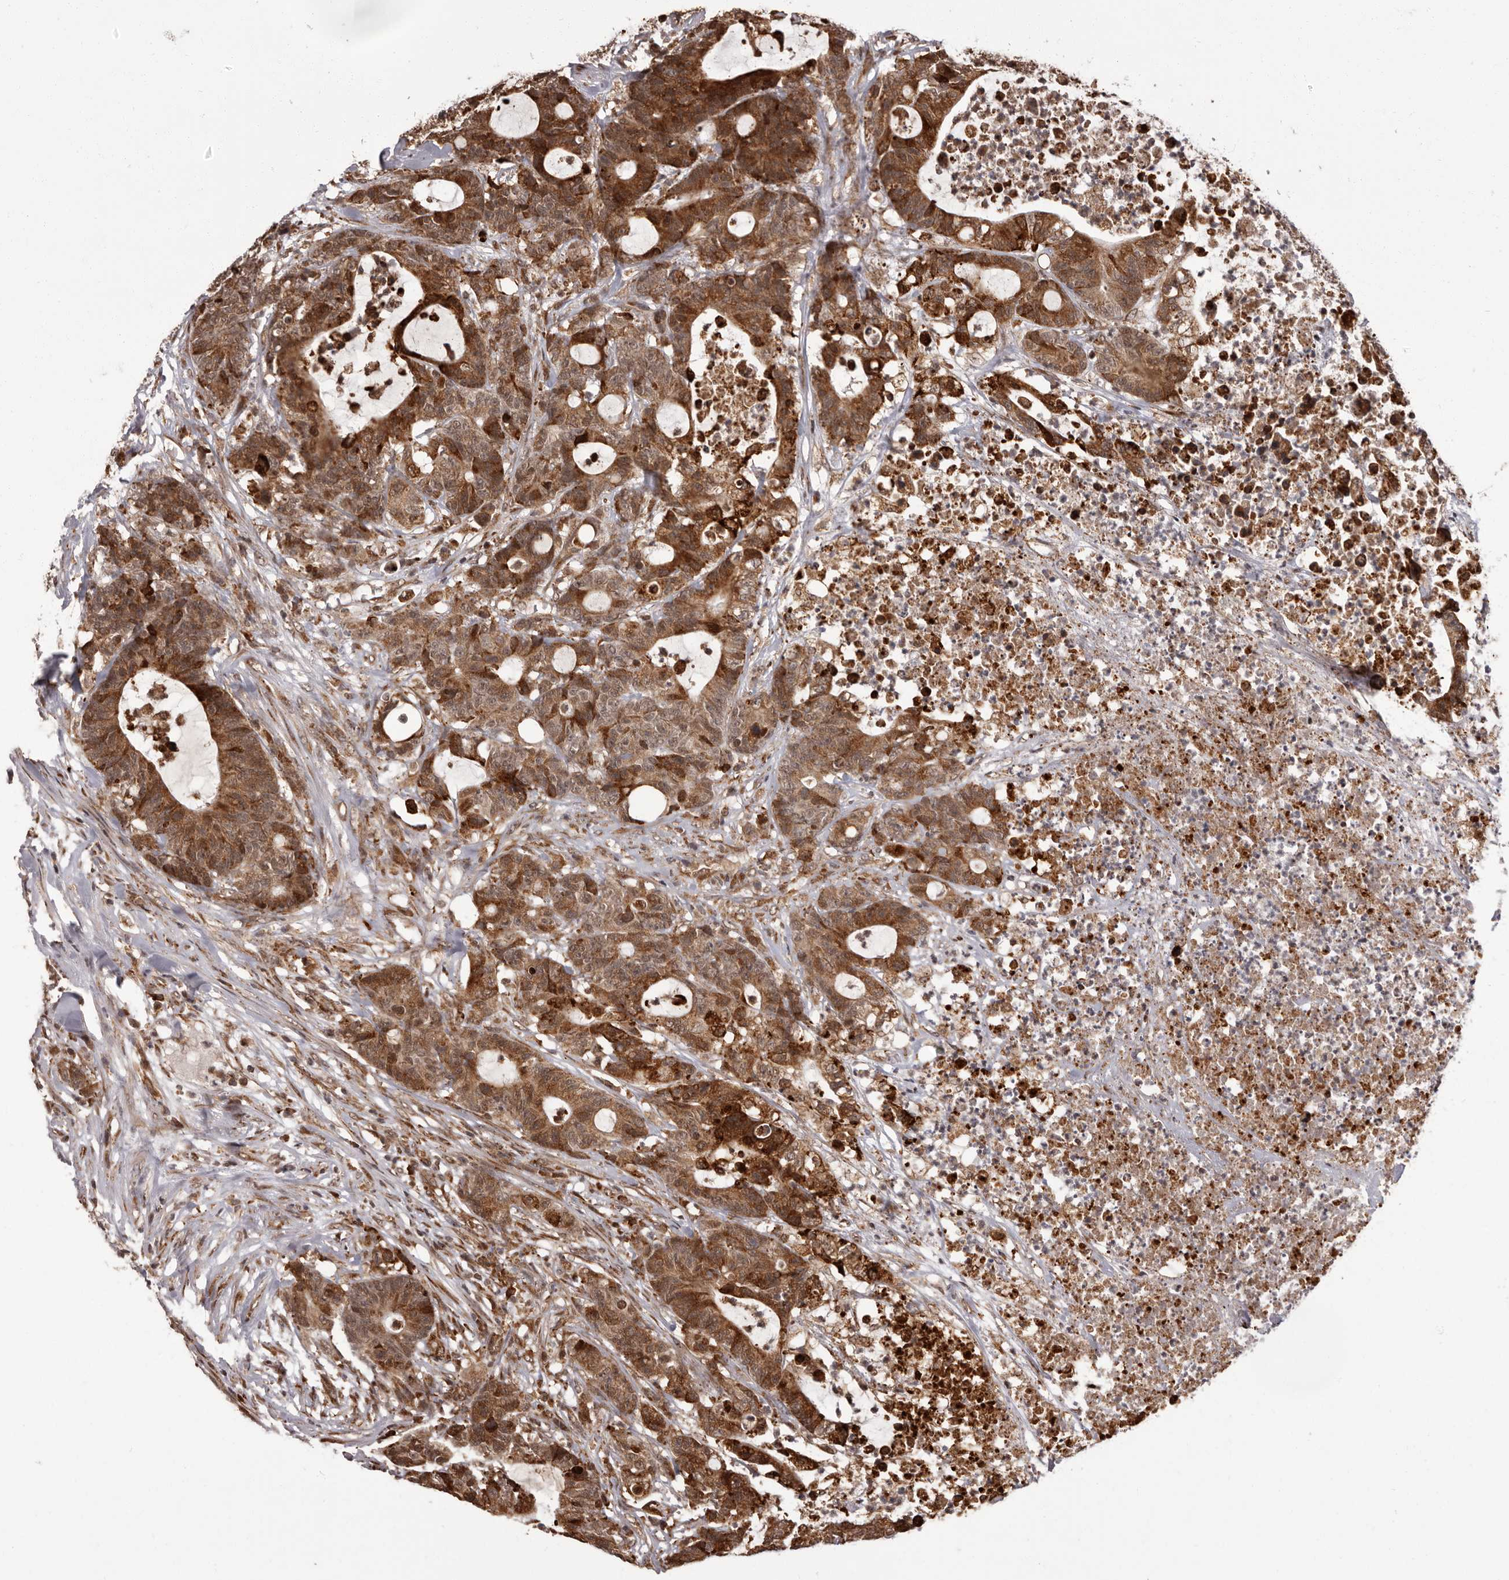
{"staining": {"intensity": "moderate", "quantity": ">75%", "location": "cytoplasmic/membranous"}, "tissue": "colorectal cancer", "cell_type": "Tumor cells", "image_type": "cancer", "snomed": [{"axis": "morphology", "description": "Adenocarcinoma, NOS"}, {"axis": "topography", "description": "Colon"}], "caption": "About >75% of tumor cells in human colorectal cancer display moderate cytoplasmic/membranous protein expression as visualized by brown immunohistochemical staining.", "gene": "IL32", "patient": {"sex": "female", "age": 84}}